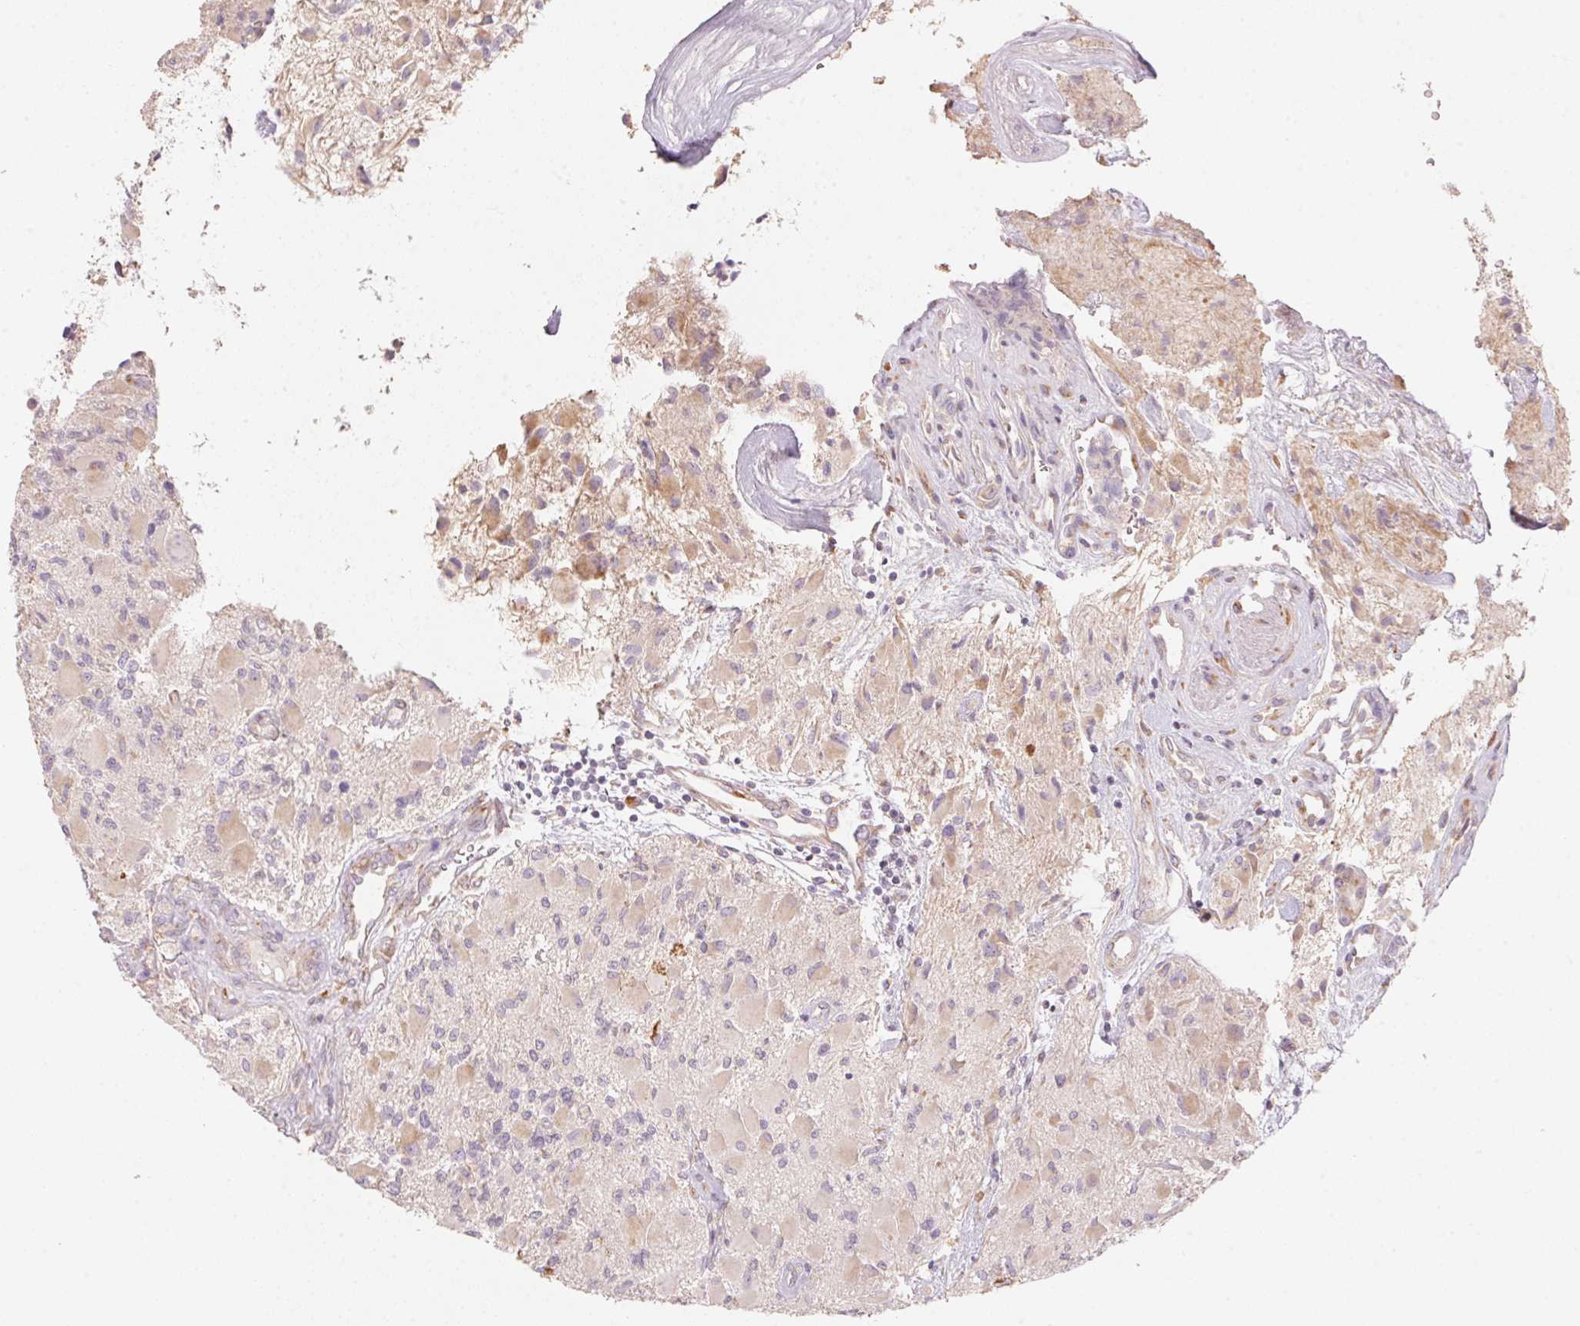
{"staining": {"intensity": "negative", "quantity": "none", "location": "none"}, "tissue": "glioma", "cell_type": "Tumor cells", "image_type": "cancer", "snomed": [{"axis": "morphology", "description": "Glioma, malignant, High grade"}, {"axis": "topography", "description": "Brain"}], "caption": "Immunohistochemical staining of human glioma exhibits no significant positivity in tumor cells. The staining is performed using DAB brown chromogen with nuclei counter-stained in using hematoxylin.", "gene": "BLOC1S2", "patient": {"sex": "female", "age": 65}}